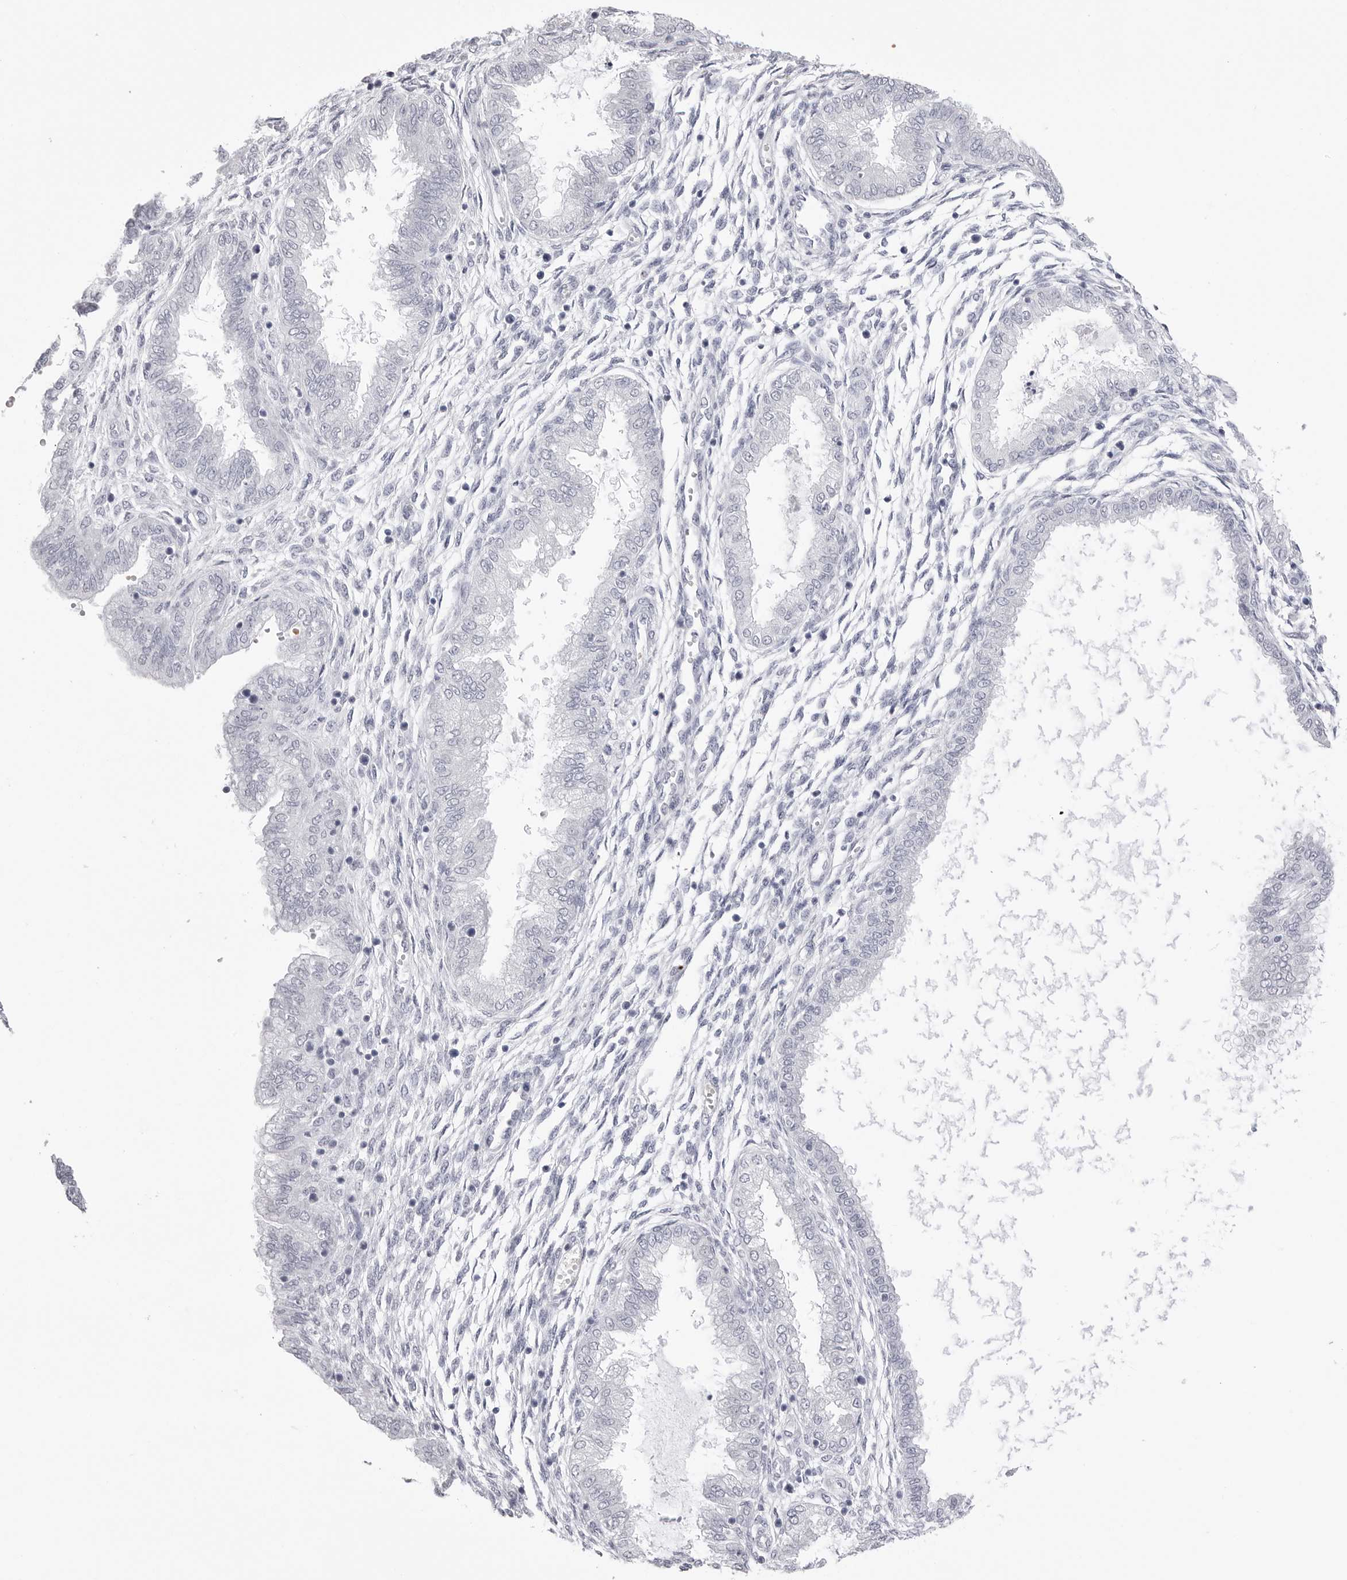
{"staining": {"intensity": "negative", "quantity": "none", "location": "none"}, "tissue": "endometrium", "cell_type": "Cells in endometrial stroma", "image_type": "normal", "snomed": [{"axis": "morphology", "description": "Normal tissue, NOS"}, {"axis": "topography", "description": "Endometrium"}], "caption": "Immunohistochemistry (IHC) micrograph of unremarkable human endometrium stained for a protein (brown), which exhibits no expression in cells in endometrial stroma.", "gene": "TSSK1B", "patient": {"sex": "female", "age": 33}}